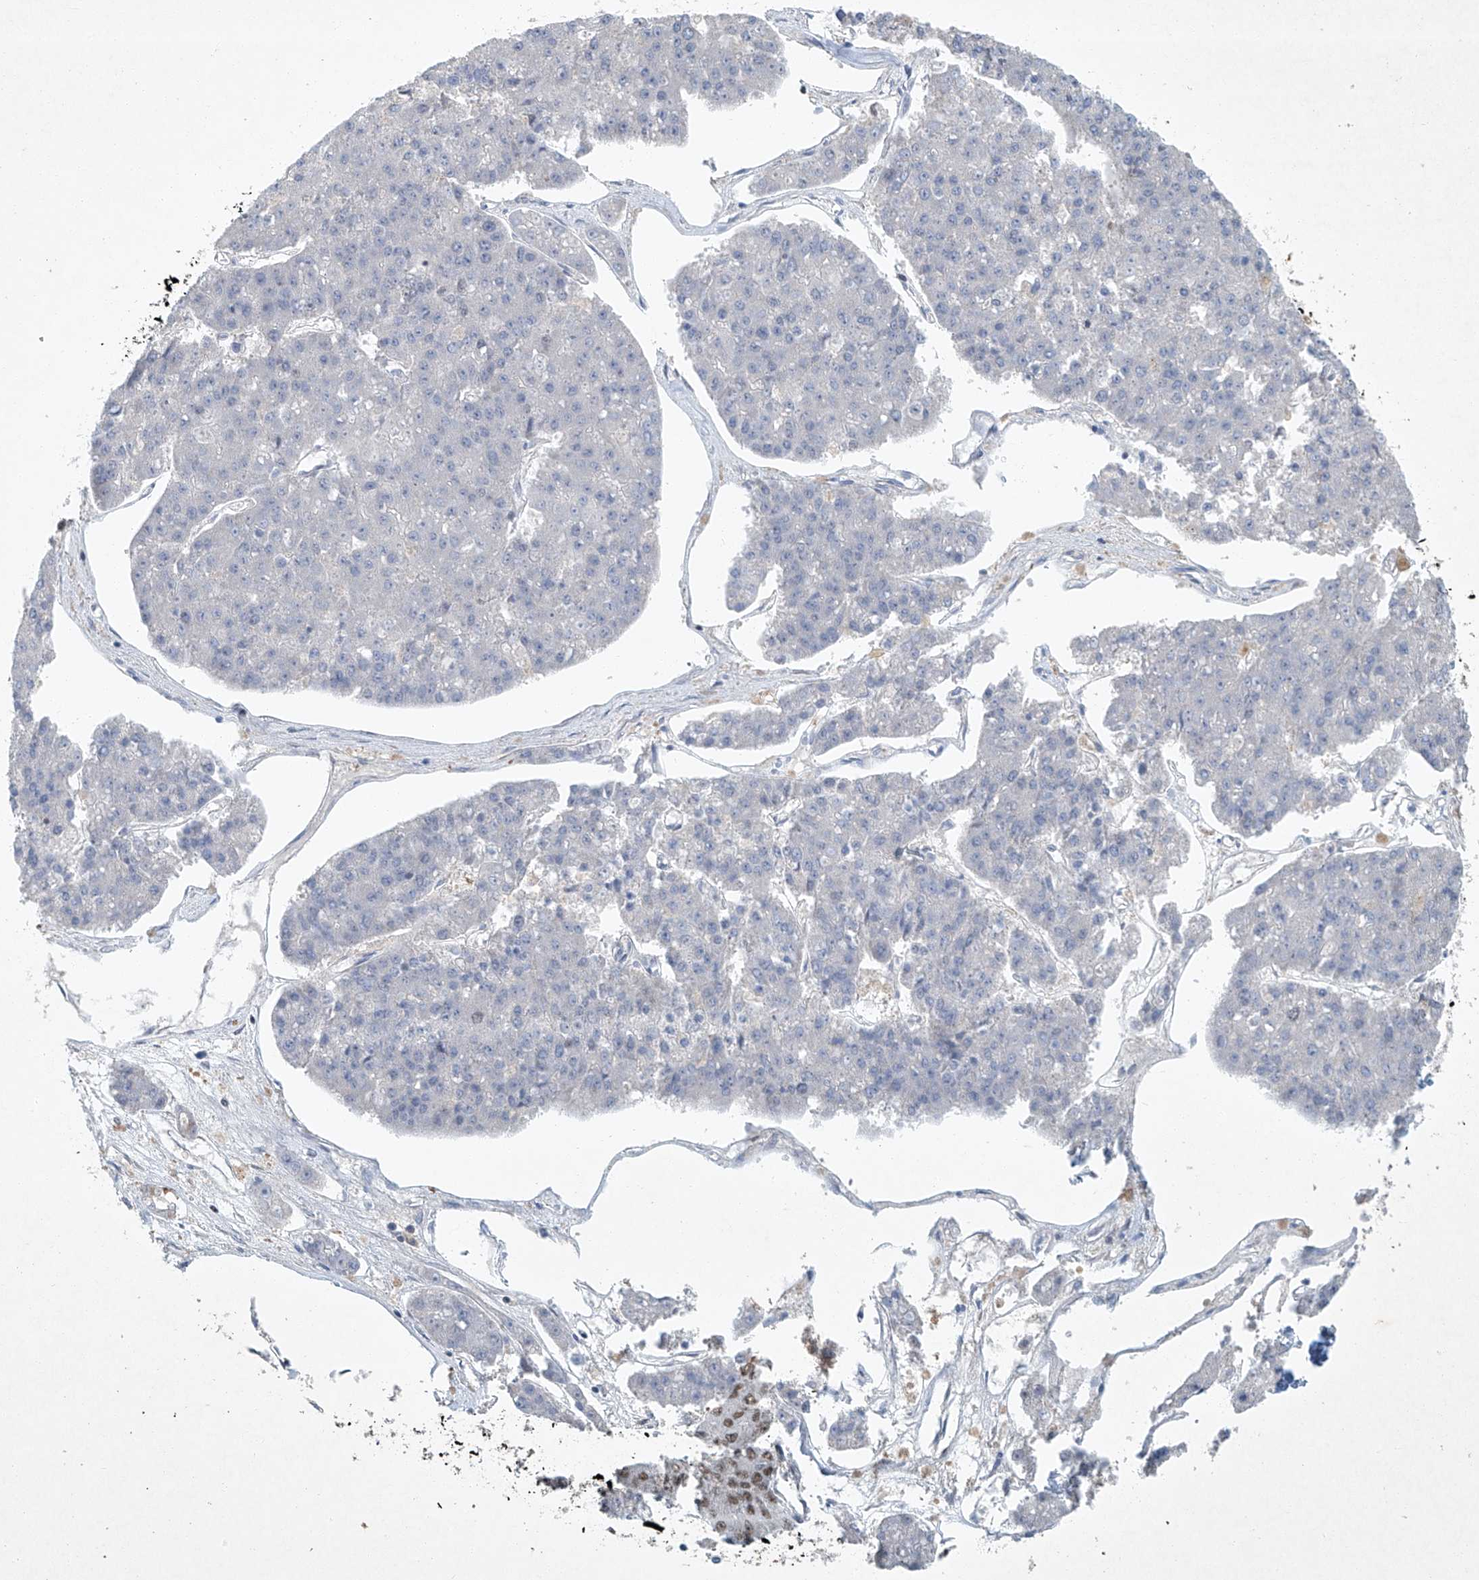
{"staining": {"intensity": "moderate", "quantity": "25%-75%", "location": "nuclear"}, "tissue": "pancreatic cancer", "cell_type": "Tumor cells", "image_type": "cancer", "snomed": [{"axis": "morphology", "description": "Adenocarcinoma, NOS"}, {"axis": "topography", "description": "Pancreas"}], "caption": "Pancreatic cancer (adenocarcinoma) stained with a brown dye reveals moderate nuclear positive positivity in approximately 25%-75% of tumor cells.", "gene": "TAF8", "patient": {"sex": "male", "age": 50}}